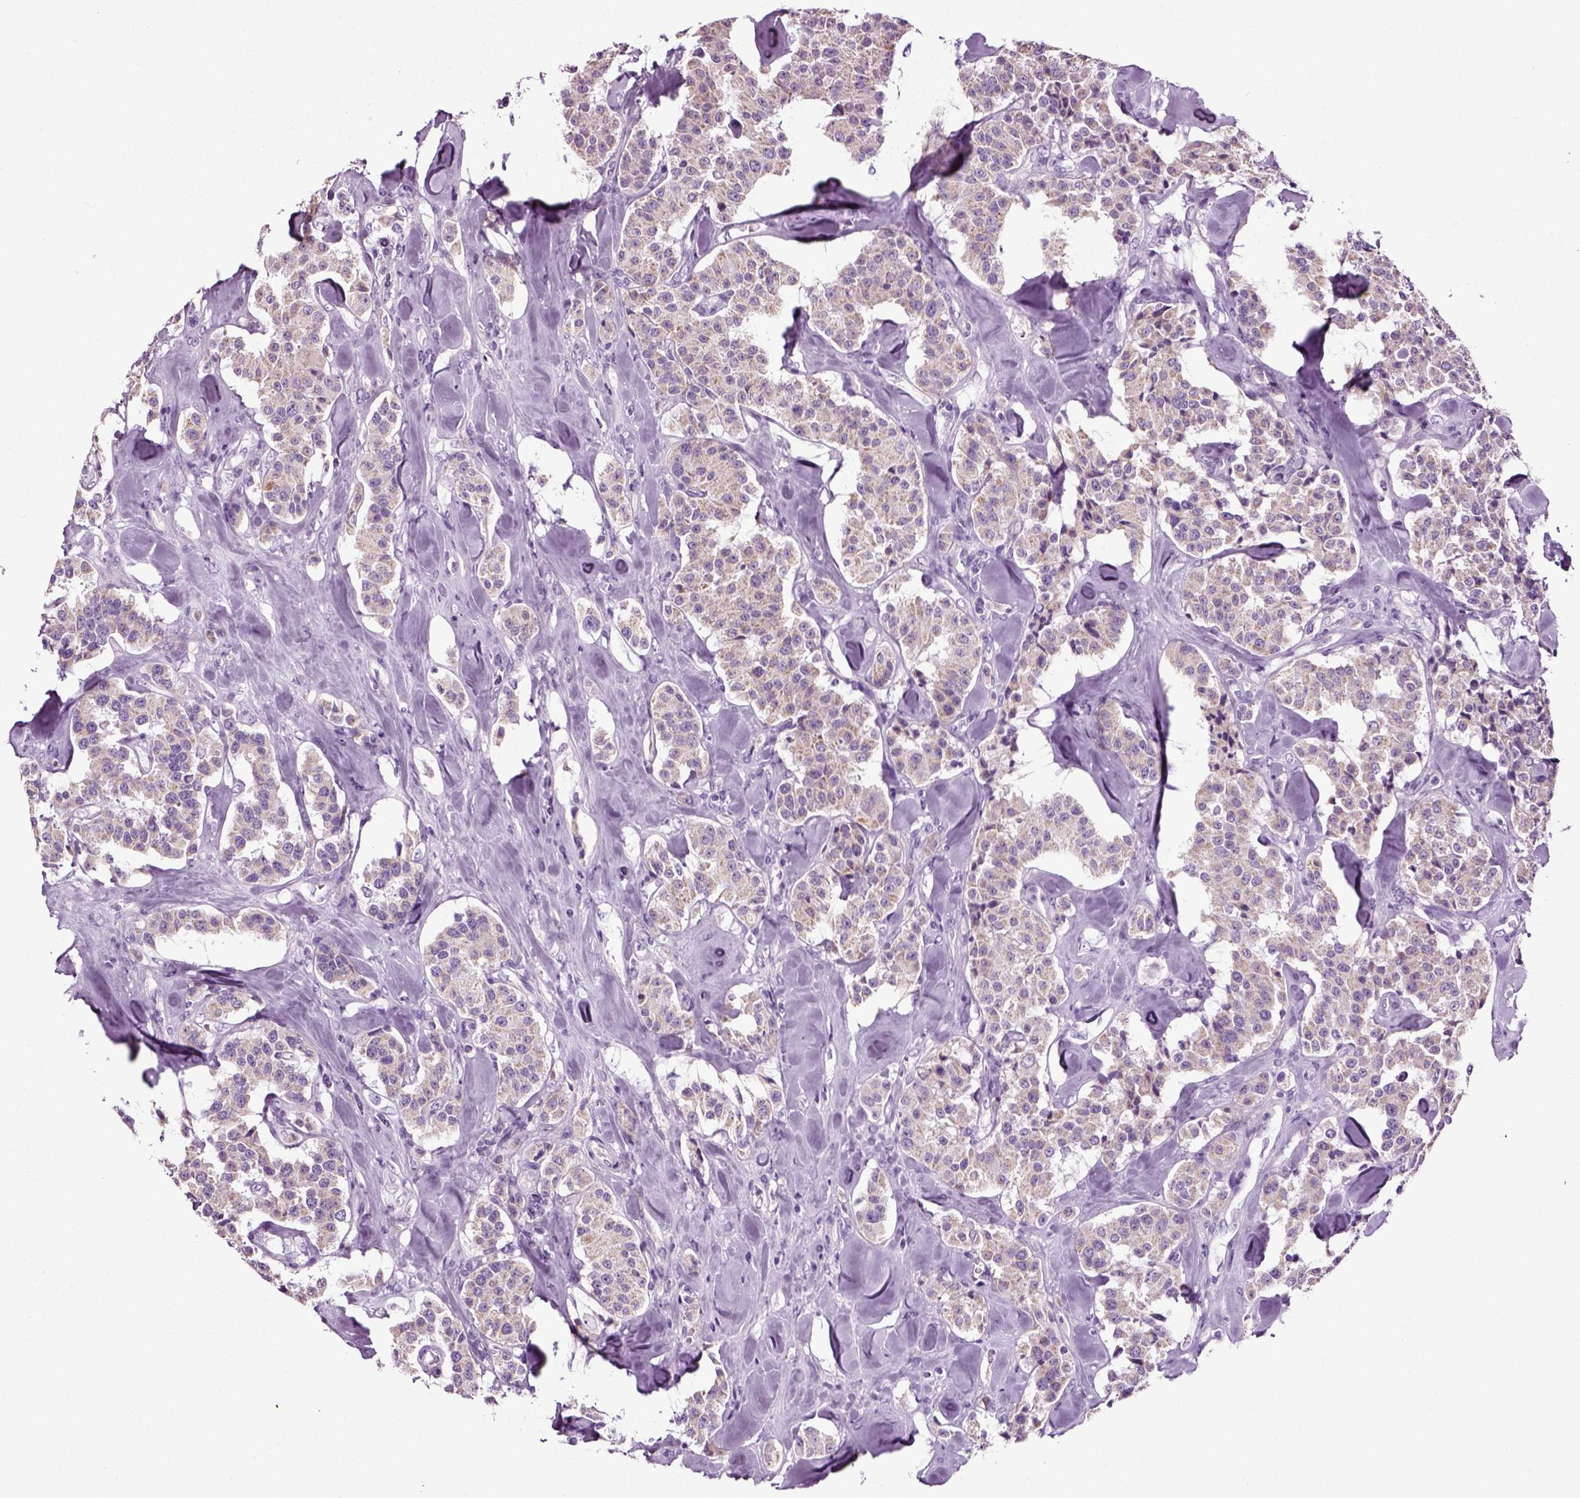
{"staining": {"intensity": "weak", "quantity": ">75%", "location": "cytoplasmic/membranous"}, "tissue": "carcinoid", "cell_type": "Tumor cells", "image_type": "cancer", "snomed": [{"axis": "morphology", "description": "Carcinoid, malignant, NOS"}, {"axis": "topography", "description": "Pancreas"}], "caption": "The photomicrograph exhibits a brown stain indicating the presence of a protein in the cytoplasmic/membranous of tumor cells in carcinoid.", "gene": "DNAH10", "patient": {"sex": "male", "age": 41}}